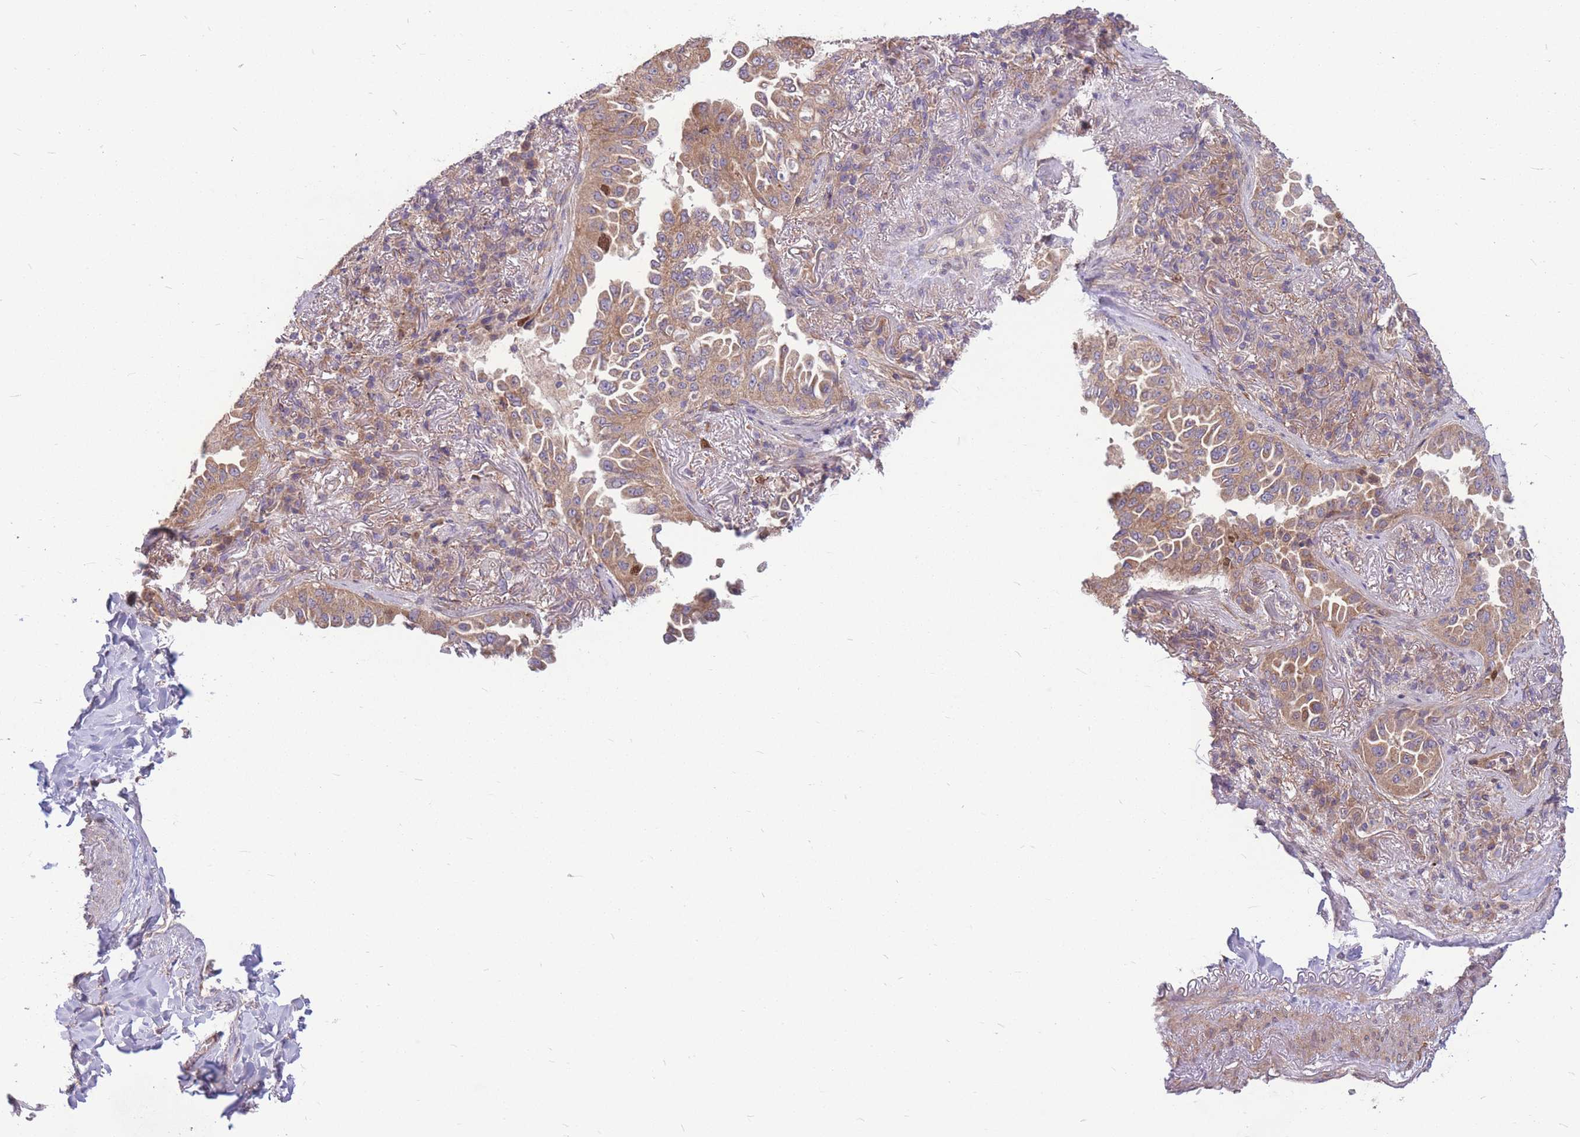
{"staining": {"intensity": "moderate", "quantity": ">75%", "location": "cytoplasmic/membranous"}, "tissue": "lung cancer", "cell_type": "Tumor cells", "image_type": "cancer", "snomed": [{"axis": "morphology", "description": "Adenocarcinoma, NOS"}, {"axis": "topography", "description": "Lung"}], "caption": "Immunohistochemical staining of adenocarcinoma (lung) demonstrates moderate cytoplasmic/membranous protein expression in approximately >75% of tumor cells. (brown staining indicates protein expression, while blue staining denotes nuclei).", "gene": "GMNN", "patient": {"sex": "female", "age": 69}}